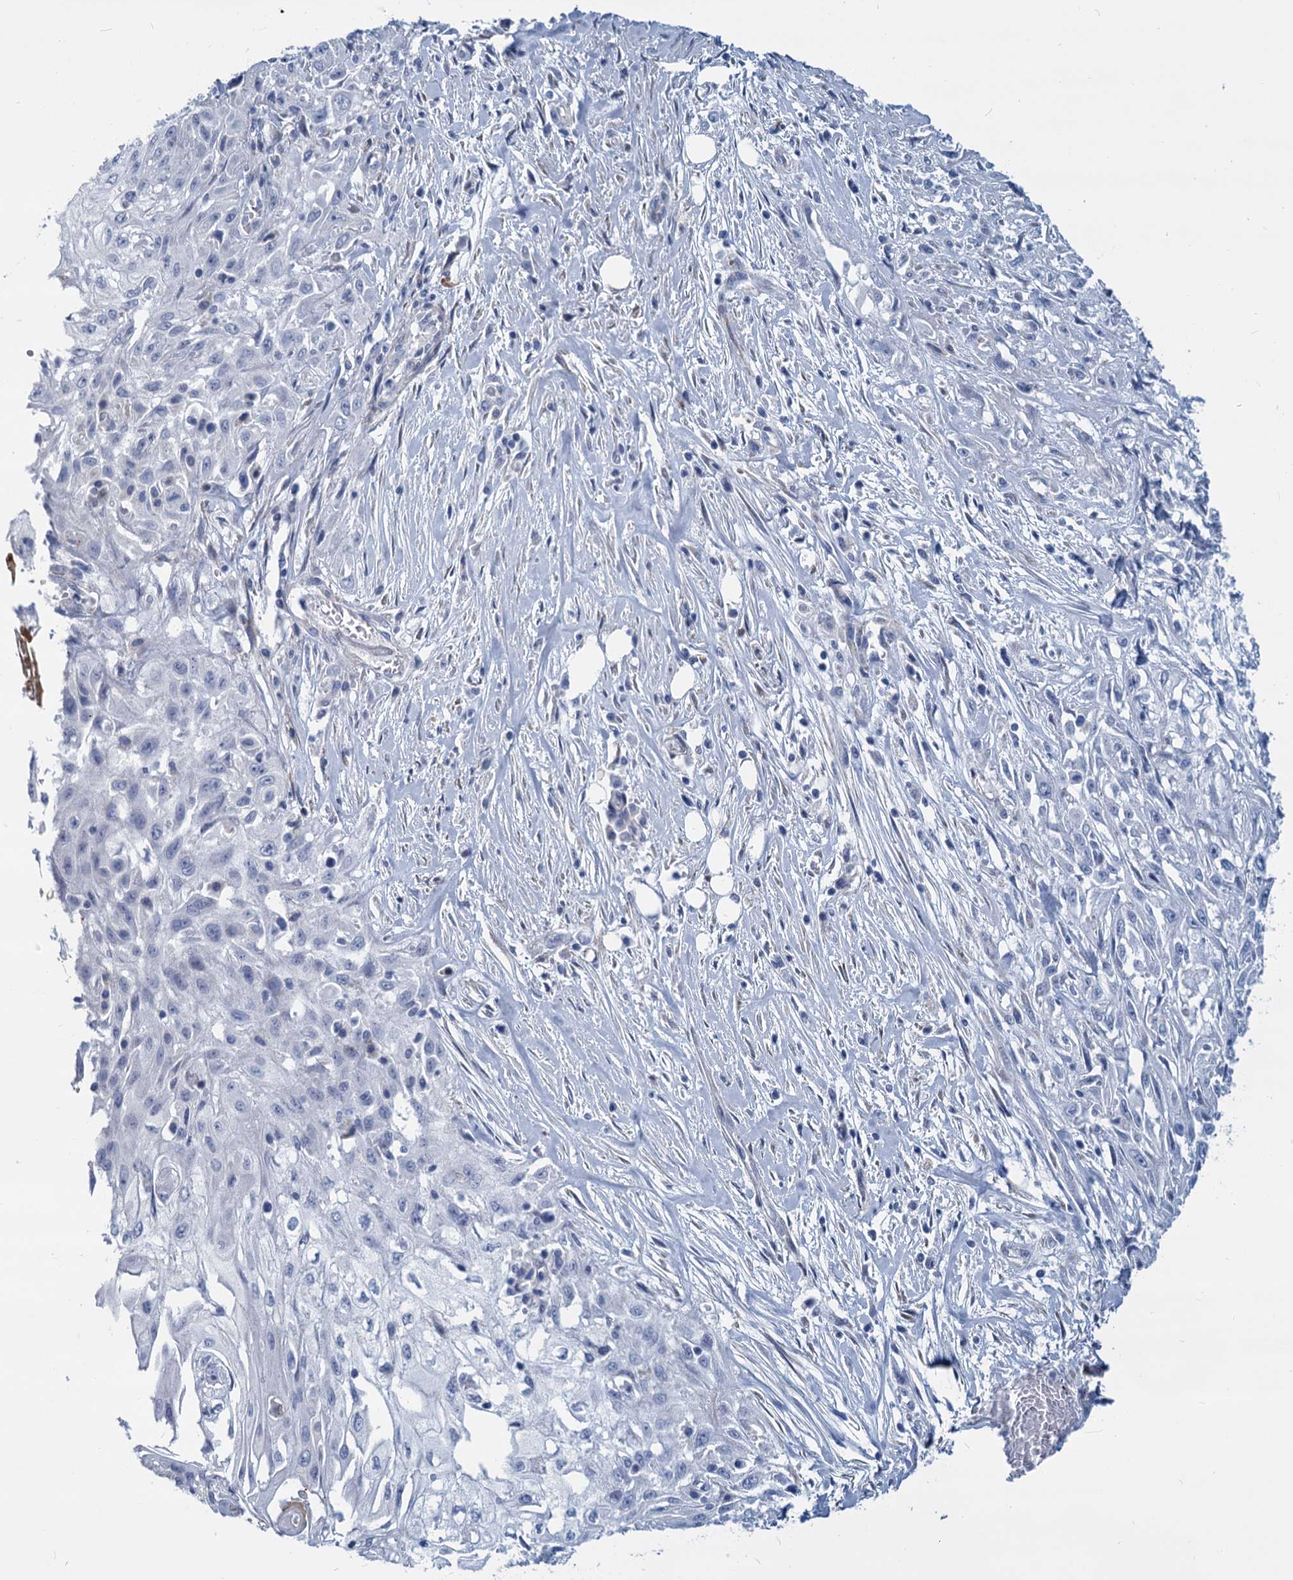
{"staining": {"intensity": "negative", "quantity": "none", "location": "none"}, "tissue": "skin cancer", "cell_type": "Tumor cells", "image_type": "cancer", "snomed": [{"axis": "morphology", "description": "Squamous cell carcinoma, NOS"}, {"axis": "morphology", "description": "Squamous cell carcinoma, metastatic, NOS"}, {"axis": "topography", "description": "Skin"}, {"axis": "topography", "description": "Lymph node"}], "caption": "Immunohistochemistry of human skin cancer (metastatic squamous cell carcinoma) demonstrates no positivity in tumor cells.", "gene": "GSTM3", "patient": {"sex": "male", "age": 75}}